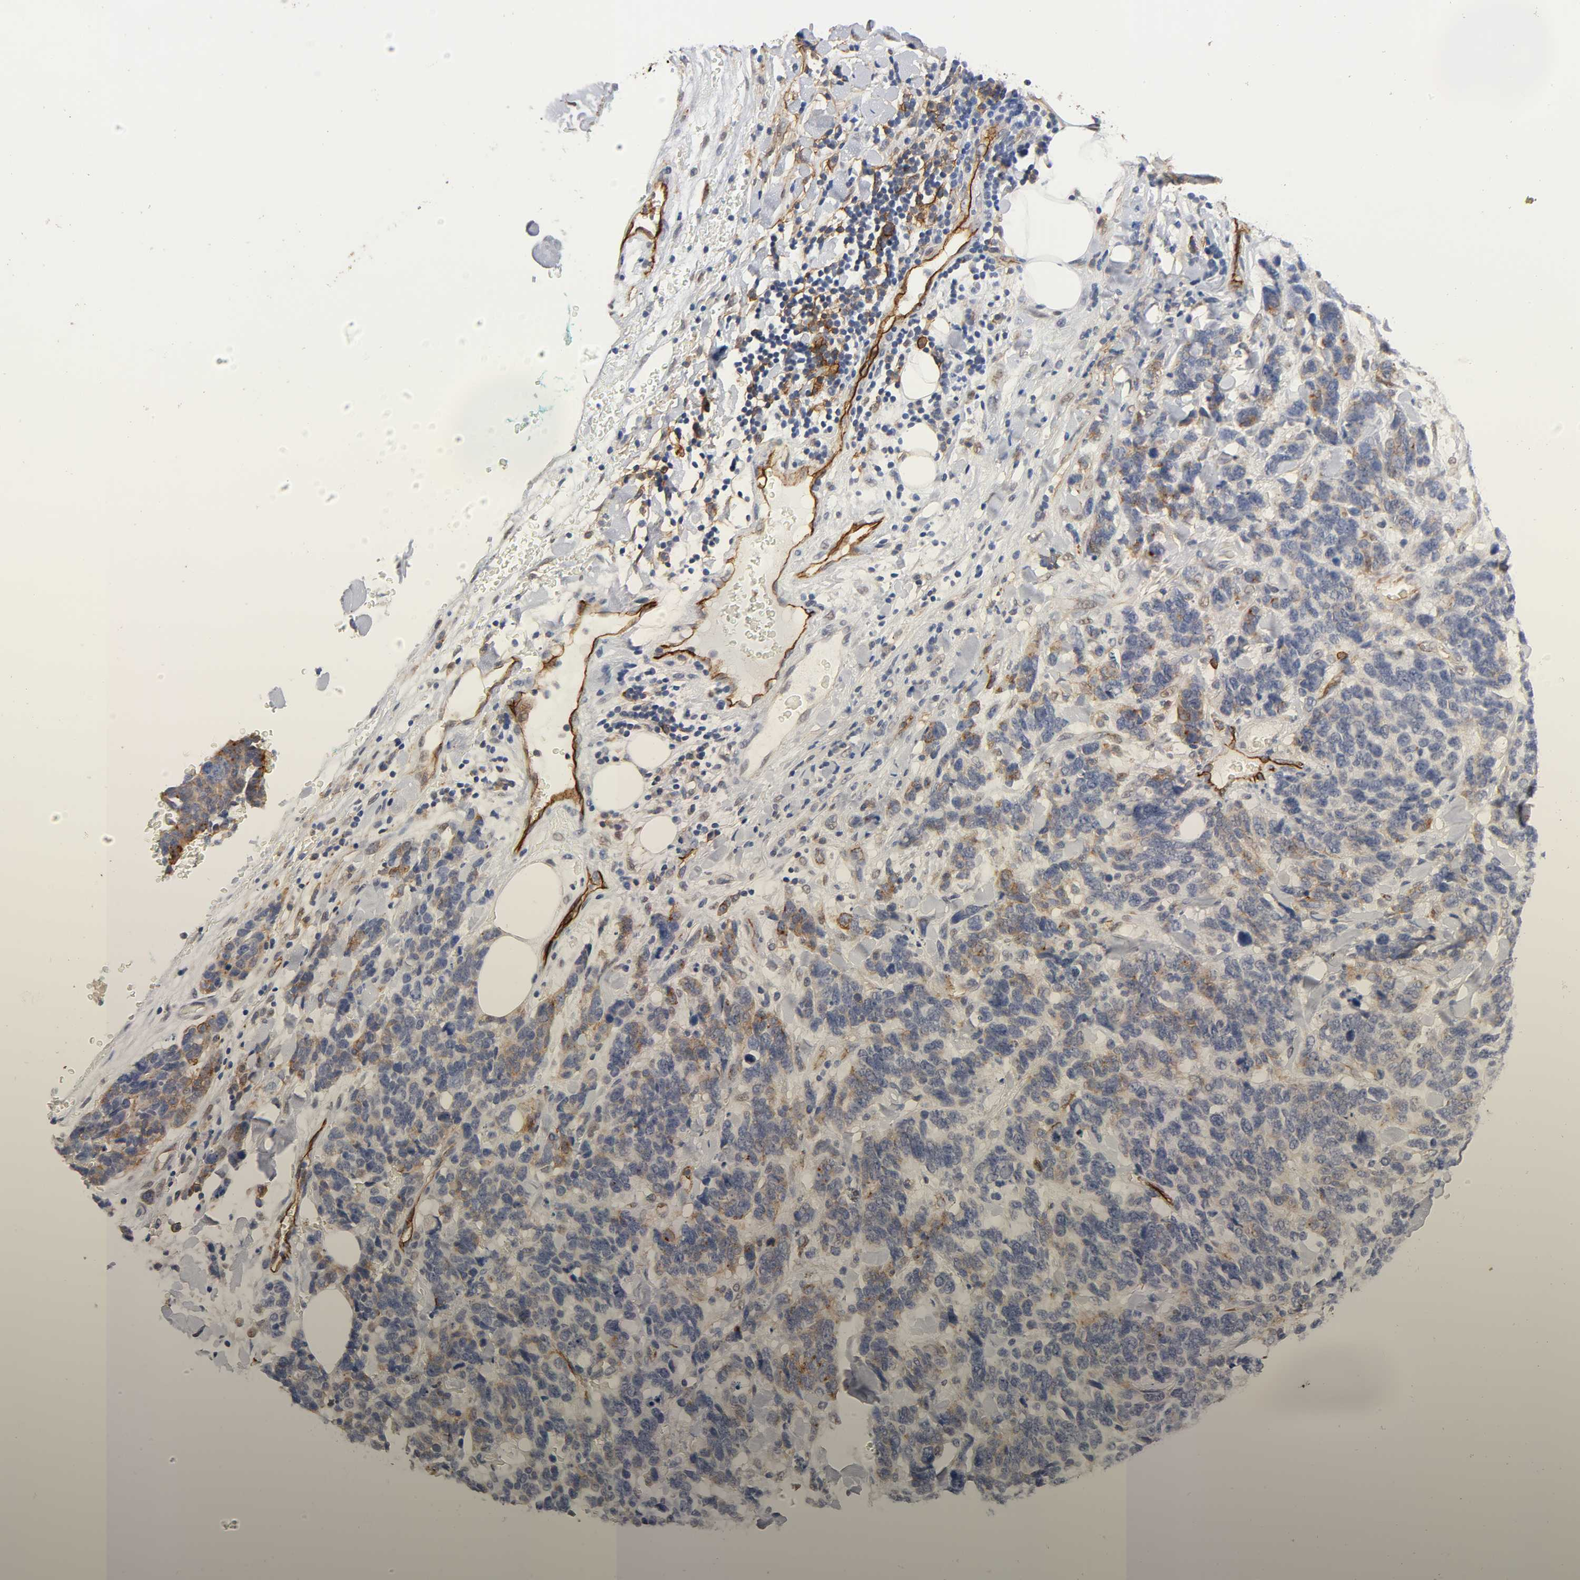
{"staining": {"intensity": "moderate", "quantity": "<25%", "location": "cytoplasmic/membranous"}, "tissue": "lung cancer", "cell_type": "Tumor cells", "image_type": "cancer", "snomed": [{"axis": "morphology", "description": "Neoplasm, malignant, NOS"}, {"axis": "topography", "description": "Lung"}], "caption": "About <25% of tumor cells in human lung cancer demonstrate moderate cytoplasmic/membranous protein positivity as visualized by brown immunohistochemical staining.", "gene": "ICAM1", "patient": {"sex": "female", "age": 58}}